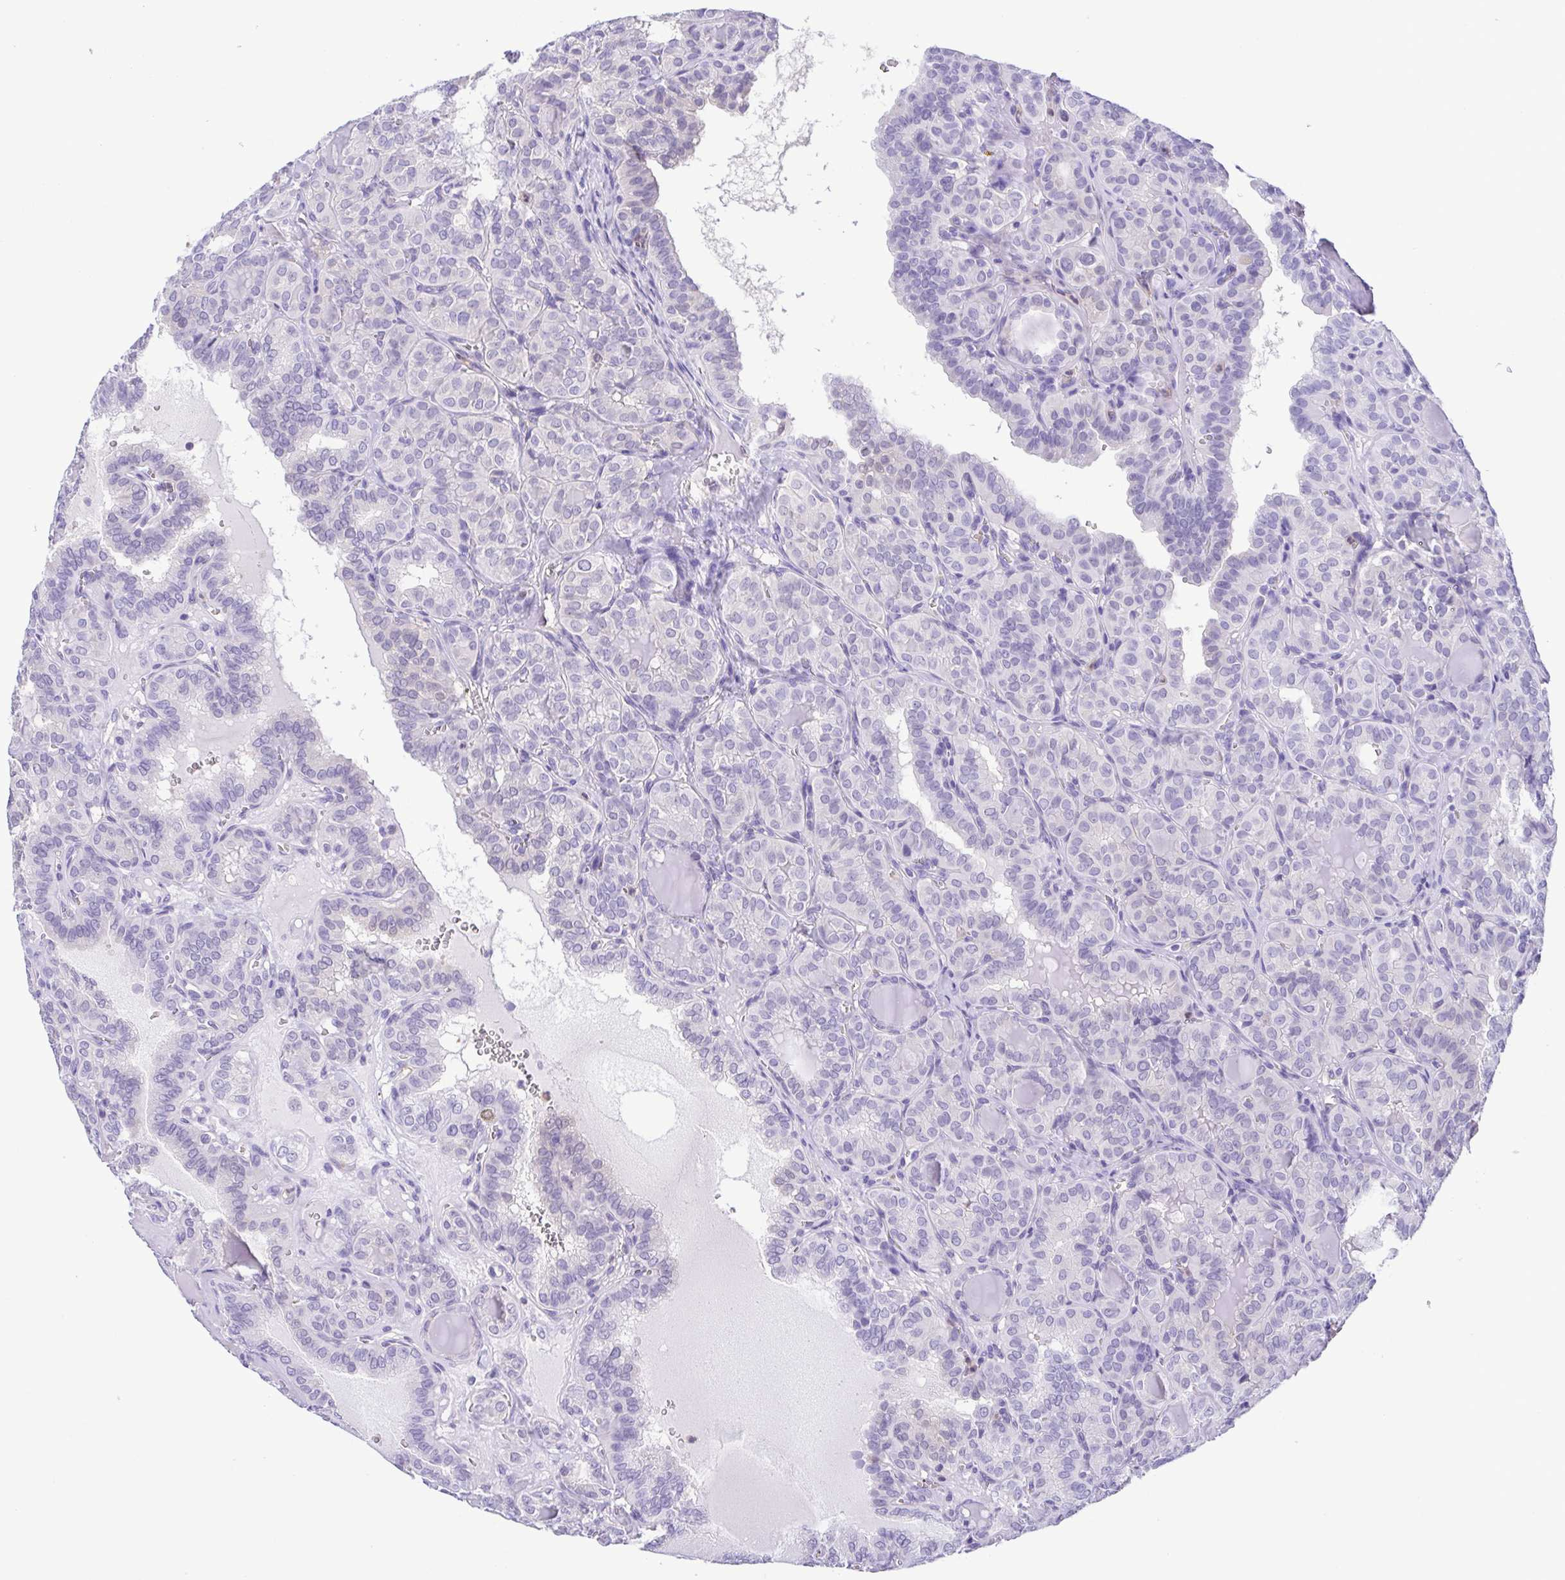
{"staining": {"intensity": "negative", "quantity": "none", "location": "none"}, "tissue": "thyroid cancer", "cell_type": "Tumor cells", "image_type": "cancer", "snomed": [{"axis": "morphology", "description": "Papillary adenocarcinoma, NOS"}, {"axis": "topography", "description": "Thyroid gland"}], "caption": "There is no significant positivity in tumor cells of papillary adenocarcinoma (thyroid).", "gene": "LDHC", "patient": {"sex": "female", "age": 41}}